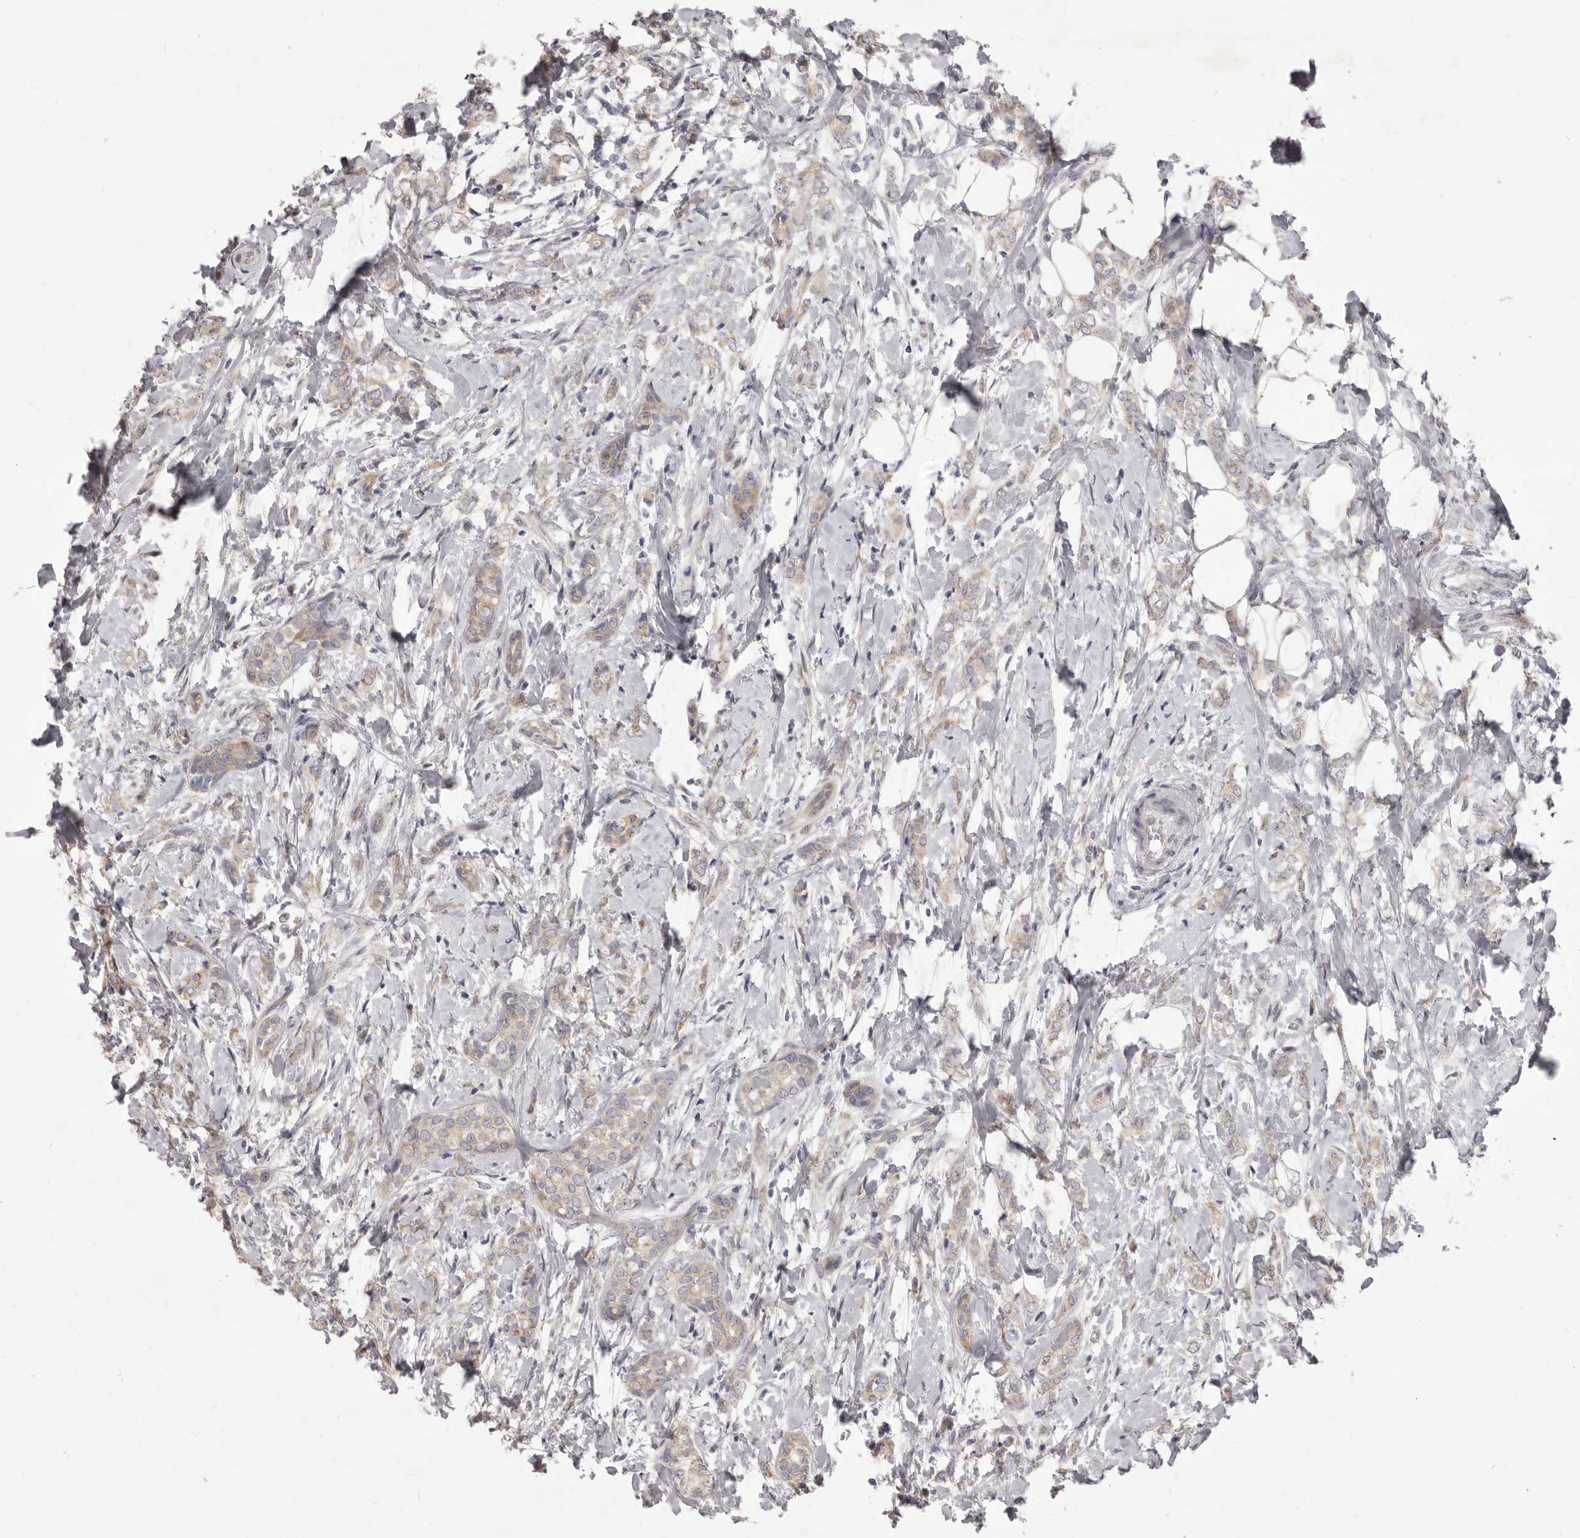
{"staining": {"intensity": "weak", "quantity": "25%-75%", "location": "cytoplasmic/membranous"}, "tissue": "breast cancer", "cell_type": "Tumor cells", "image_type": "cancer", "snomed": [{"axis": "morphology", "description": "Normal tissue, NOS"}, {"axis": "morphology", "description": "Lobular carcinoma"}, {"axis": "topography", "description": "Breast"}], "caption": "Immunohistochemistry image of human breast lobular carcinoma stained for a protein (brown), which shows low levels of weak cytoplasmic/membranous positivity in approximately 25%-75% of tumor cells.", "gene": "TBC1D8B", "patient": {"sex": "female", "age": 47}}